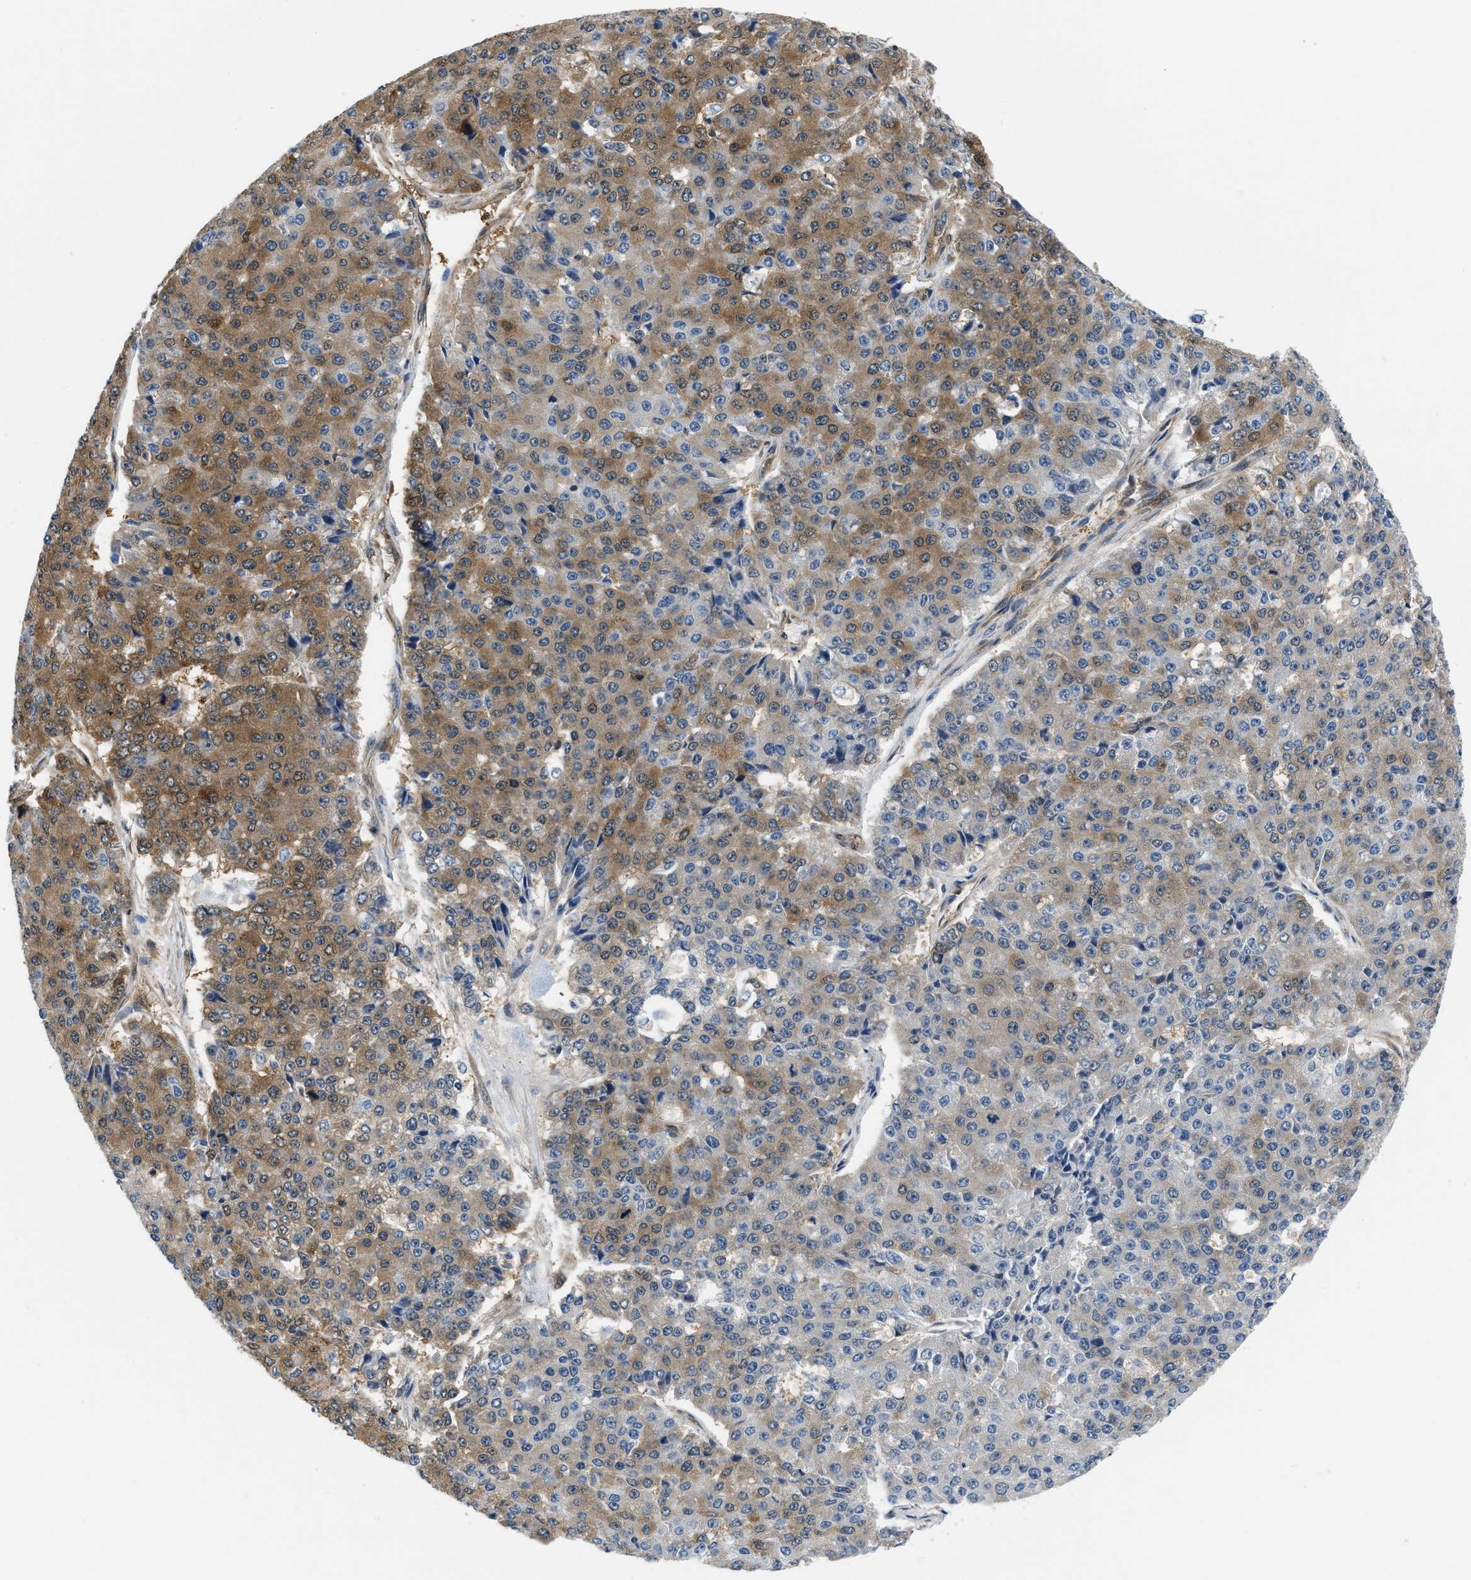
{"staining": {"intensity": "moderate", "quantity": ">75%", "location": "cytoplasmic/membranous,nuclear"}, "tissue": "pancreatic cancer", "cell_type": "Tumor cells", "image_type": "cancer", "snomed": [{"axis": "morphology", "description": "Adenocarcinoma, NOS"}, {"axis": "topography", "description": "Pancreas"}], "caption": "Human pancreatic cancer stained with a brown dye demonstrates moderate cytoplasmic/membranous and nuclear positive positivity in about >75% of tumor cells.", "gene": "EIF4EBP2", "patient": {"sex": "male", "age": 50}}